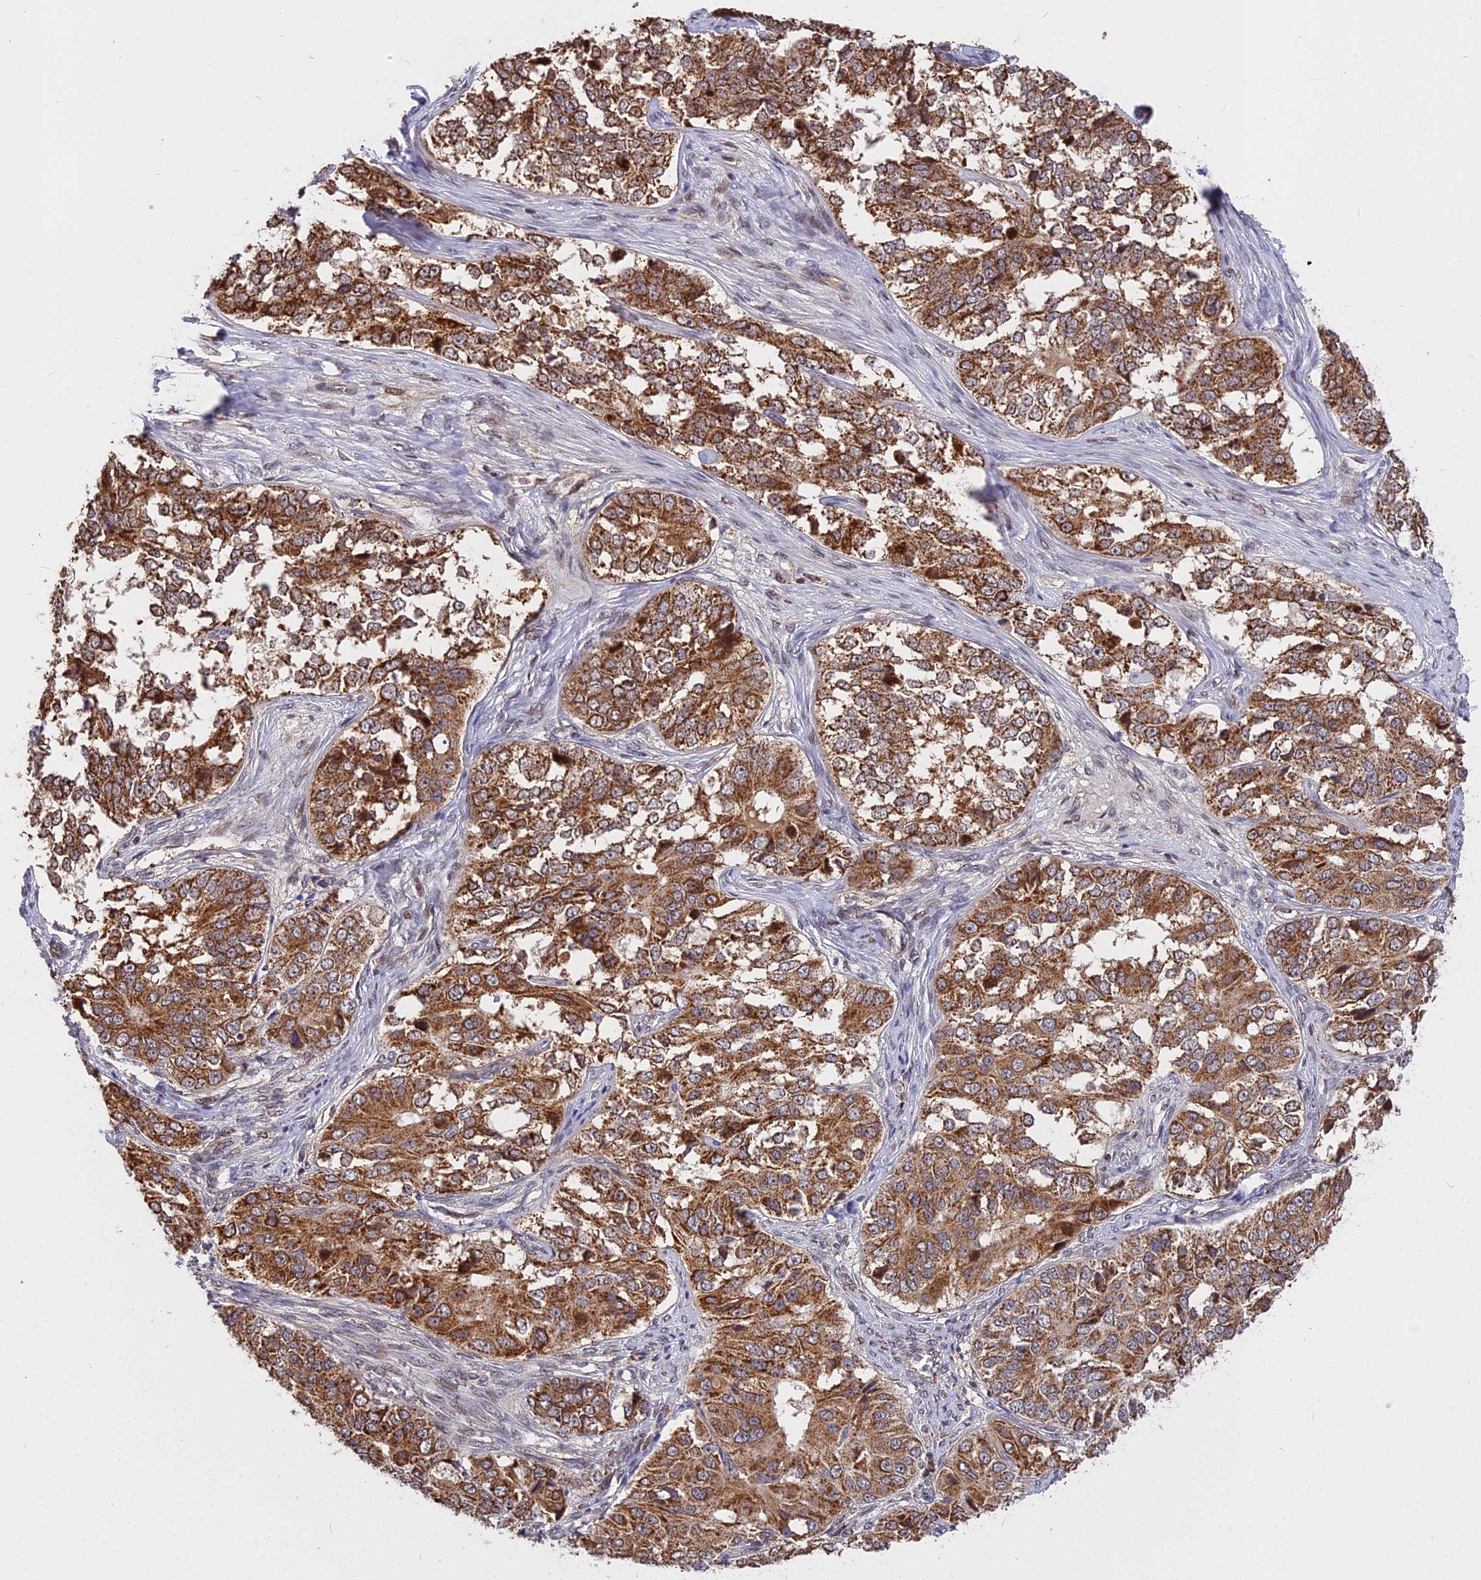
{"staining": {"intensity": "strong", "quantity": ">75%", "location": "cytoplasmic/membranous"}, "tissue": "ovarian cancer", "cell_type": "Tumor cells", "image_type": "cancer", "snomed": [{"axis": "morphology", "description": "Carcinoma, endometroid"}, {"axis": "topography", "description": "Ovary"}], "caption": "Immunohistochemistry of human ovarian cancer (endometroid carcinoma) exhibits high levels of strong cytoplasmic/membranous staining in about >75% of tumor cells.", "gene": "RERGL", "patient": {"sex": "female", "age": 51}}